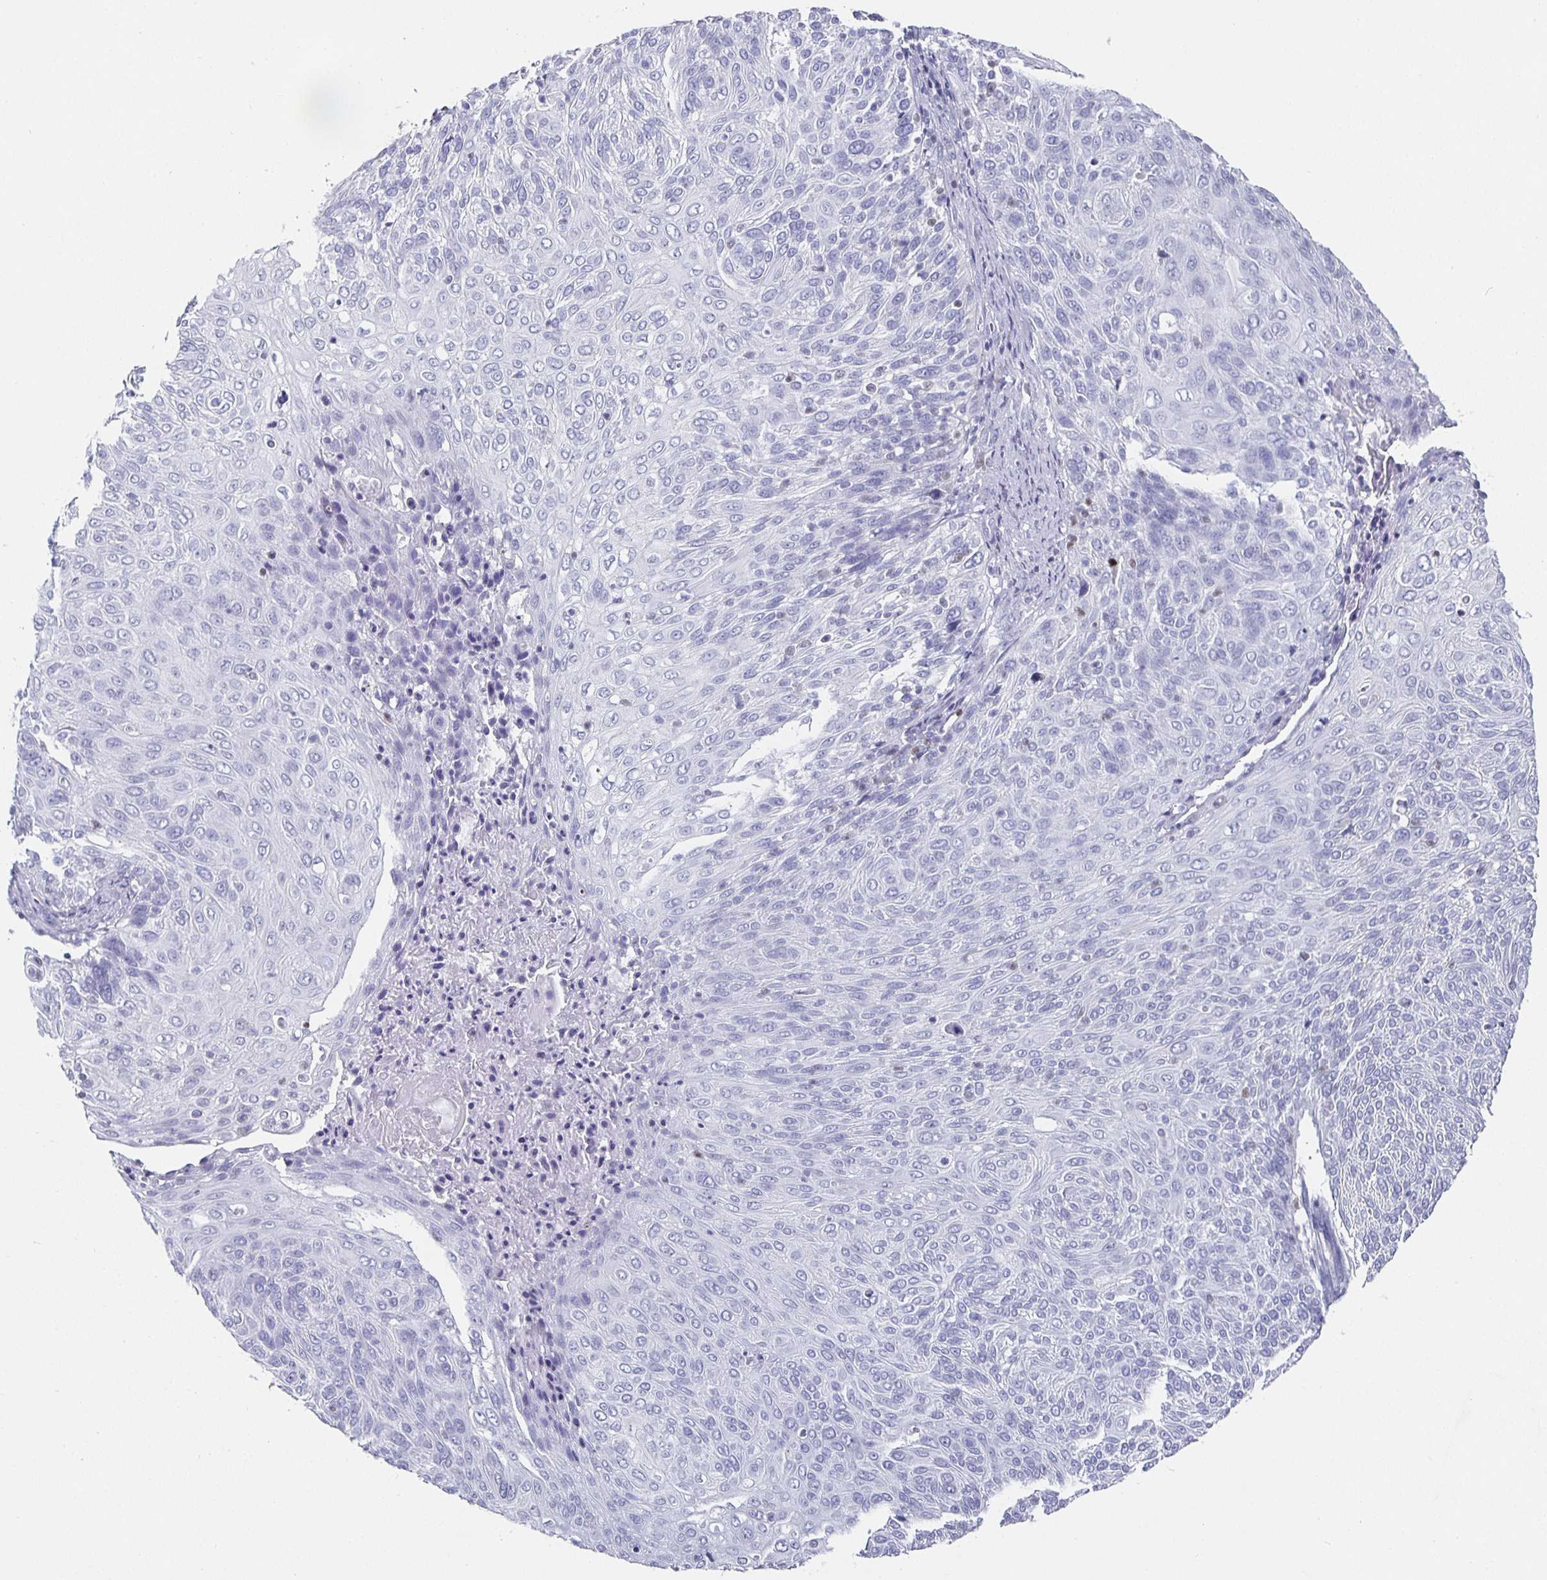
{"staining": {"intensity": "negative", "quantity": "none", "location": "none"}, "tissue": "cervical cancer", "cell_type": "Tumor cells", "image_type": "cancer", "snomed": [{"axis": "morphology", "description": "Squamous cell carcinoma, NOS"}, {"axis": "topography", "description": "Cervix"}], "caption": "This is a image of IHC staining of squamous cell carcinoma (cervical), which shows no positivity in tumor cells.", "gene": "RUNX2", "patient": {"sex": "female", "age": 31}}